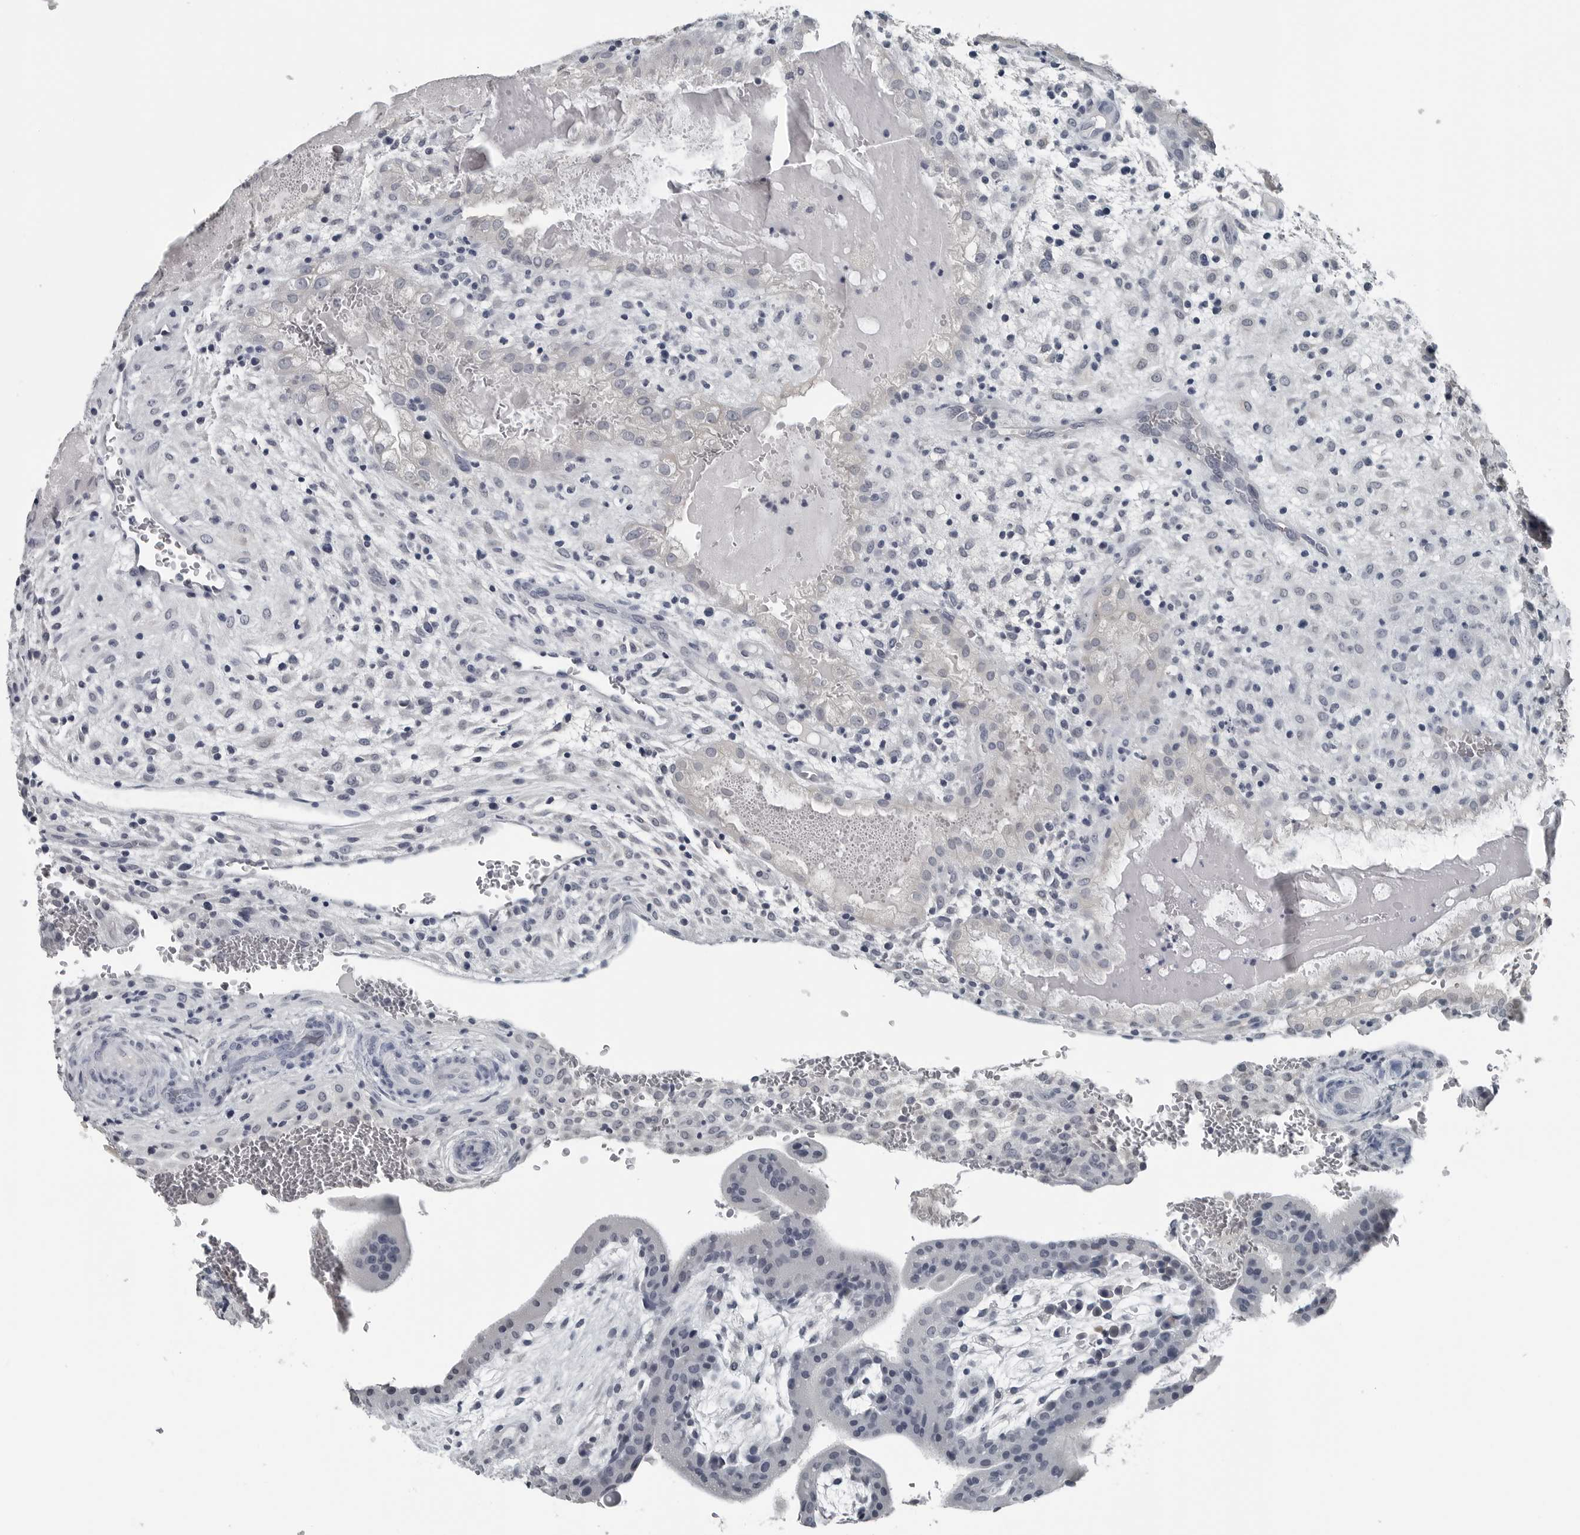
{"staining": {"intensity": "negative", "quantity": "none", "location": "none"}, "tissue": "placenta", "cell_type": "Decidual cells", "image_type": "normal", "snomed": [{"axis": "morphology", "description": "Normal tissue, NOS"}, {"axis": "topography", "description": "Placenta"}], "caption": "Immunohistochemistry histopathology image of unremarkable placenta: placenta stained with DAB shows no significant protein expression in decidual cells. (Stains: DAB (3,3'-diaminobenzidine) immunohistochemistry with hematoxylin counter stain, Microscopy: brightfield microscopy at high magnification).", "gene": "SPINK1", "patient": {"sex": "female", "age": 35}}